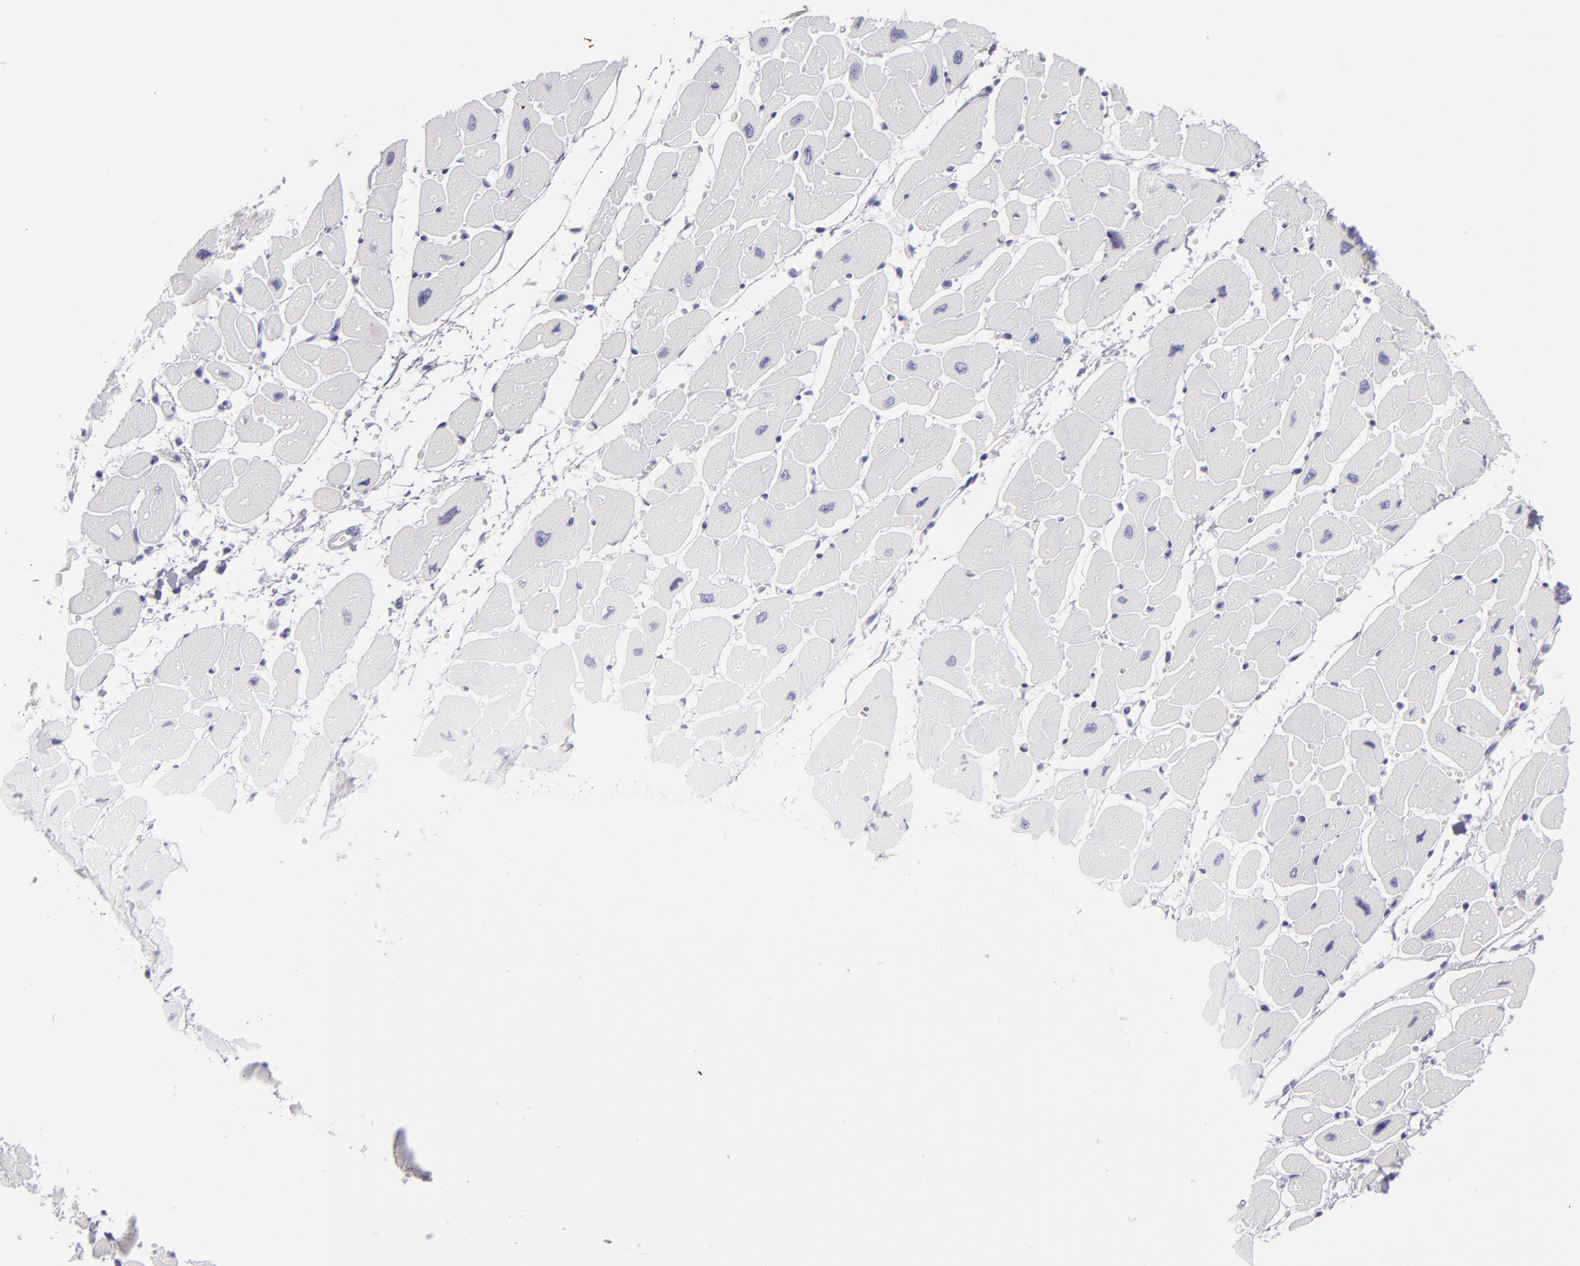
{"staining": {"intensity": "negative", "quantity": "none", "location": "none"}, "tissue": "heart muscle", "cell_type": "Cardiomyocytes", "image_type": "normal", "snomed": [{"axis": "morphology", "description": "Normal tissue, NOS"}, {"axis": "topography", "description": "Heart"}], "caption": "Histopathology image shows no significant protein staining in cardiomyocytes of benign heart muscle.", "gene": "PVALB", "patient": {"sex": "female", "age": 54}}